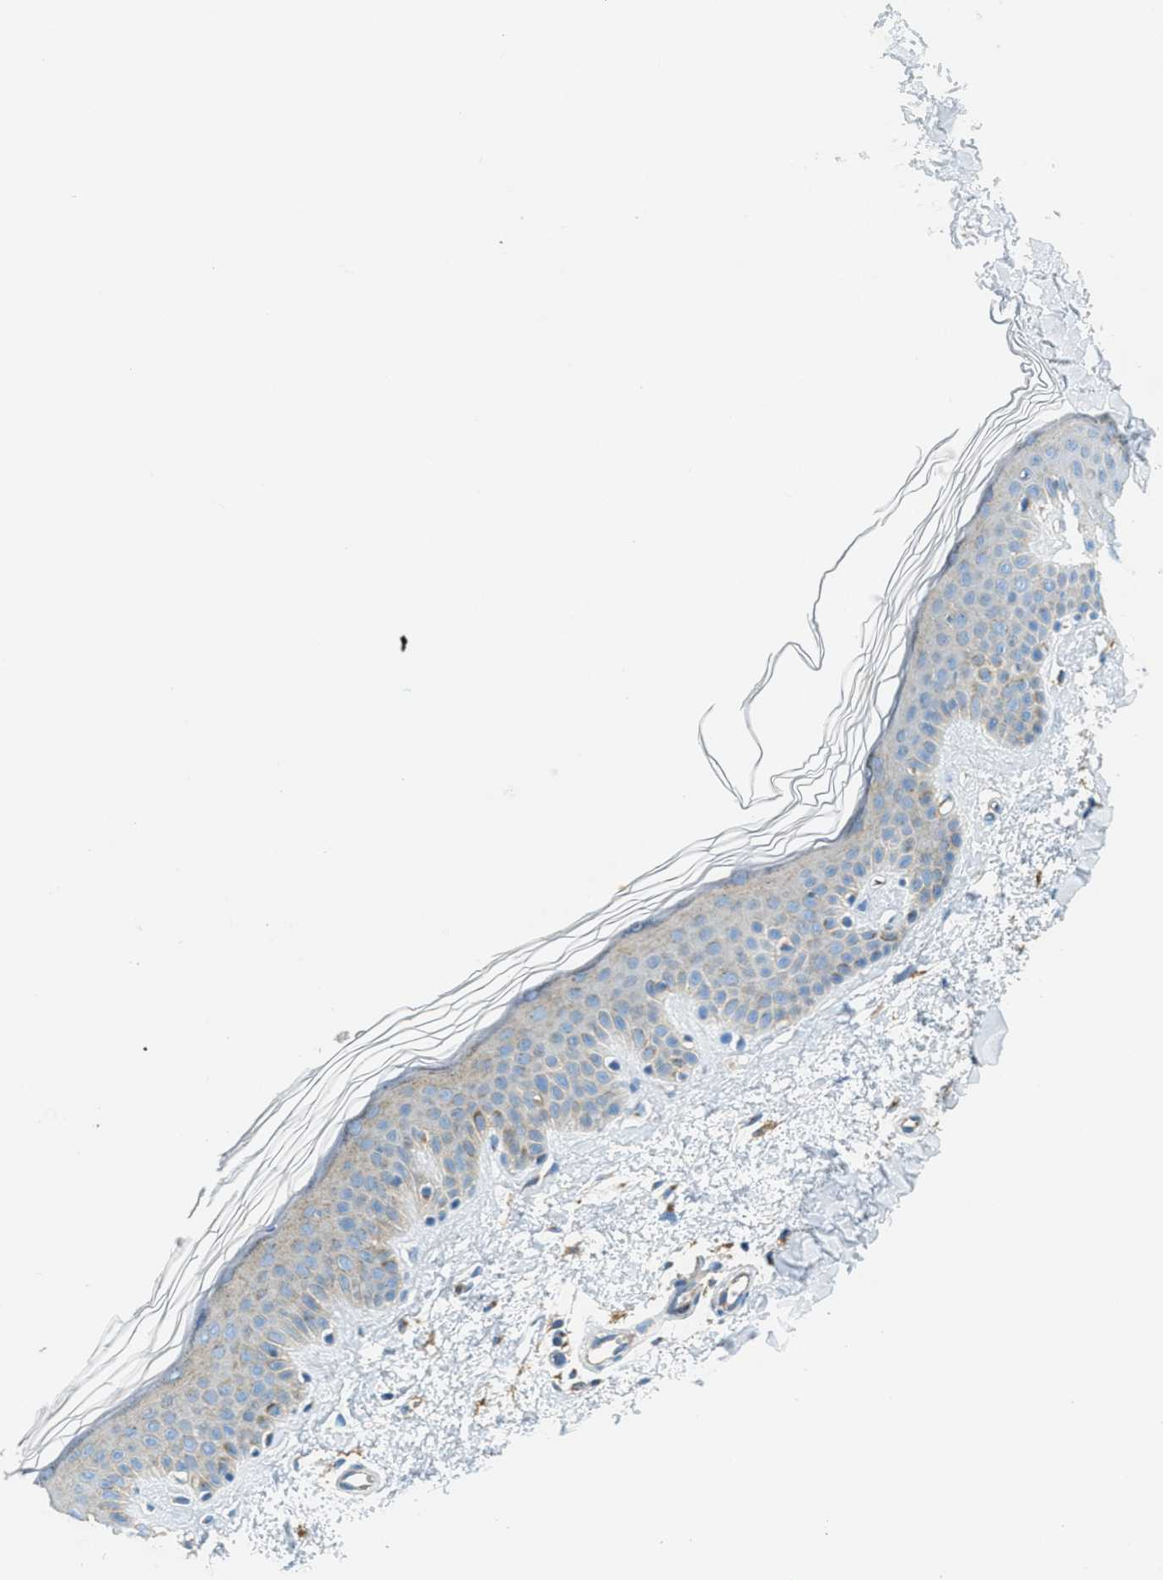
{"staining": {"intensity": "negative", "quantity": "none", "location": "none"}, "tissue": "skin", "cell_type": "Fibroblasts", "image_type": "normal", "snomed": [{"axis": "morphology", "description": "Normal tissue, NOS"}, {"axis": "topography", "description": "Skin"}], "caption": "Fibroblasts are negative for brown protein staining in normal skin. The staining was performed using DAB (3,3'-diaminobenzidine) to visualize the protein expression in brown, while the nuclei were stained in blue with hematoxylin (Magnification: 20x).", "gene": "AP2B1", "patient": {"sex": "male", "age": 67}}